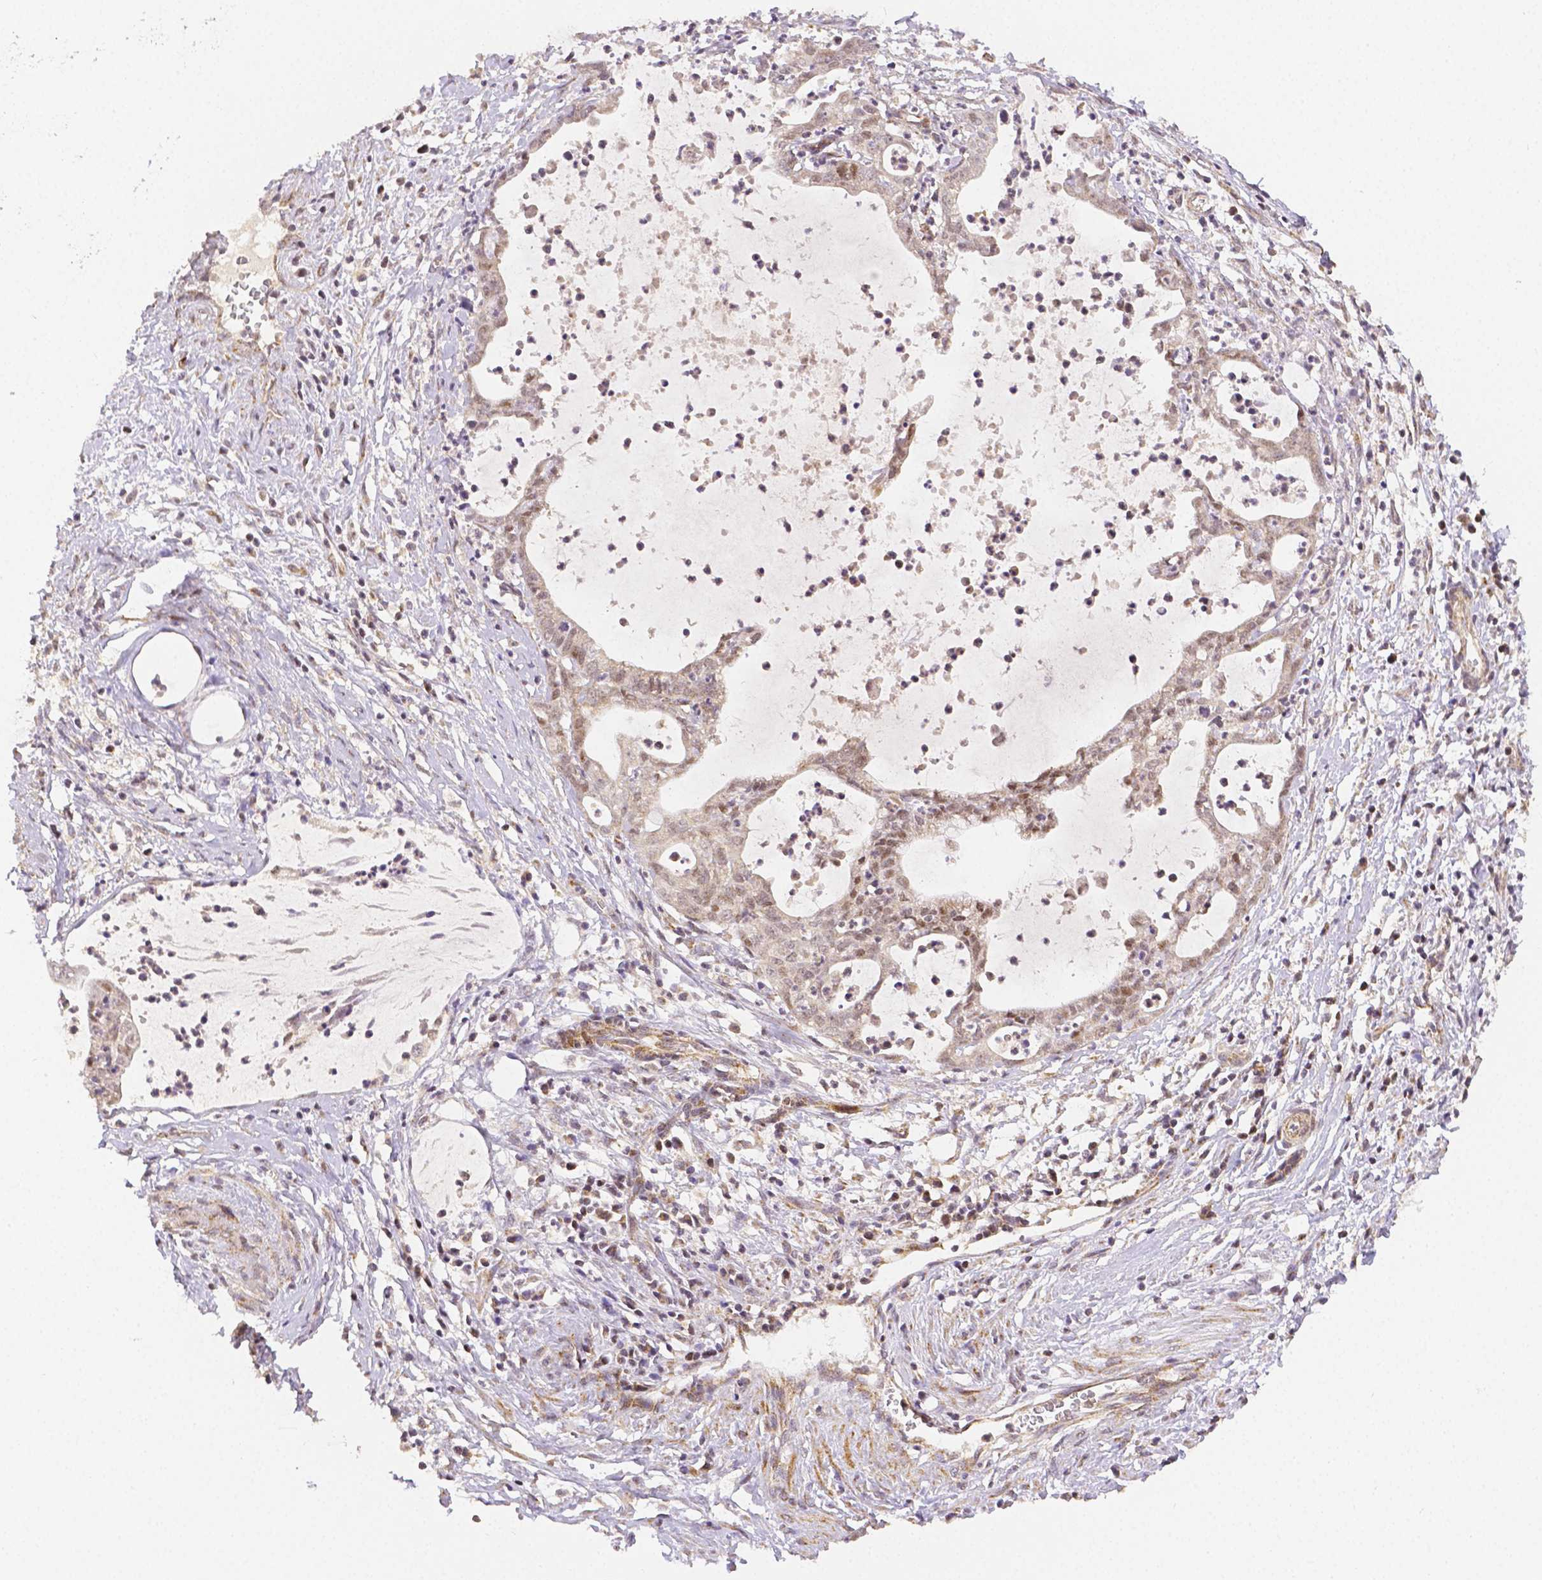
{"staining": {"intensity": "moderate", "quantity": "<25%", "location": "nuclear"}, "tissue": "cervical cancer", "cell_type": "Tumor cells", "image_type": "cancer", "snomed": [{"axis": "morphology", "description": "Normal tissue, NOS"}, {"axis": "morphology", "description": "Adenocarcinoma, NOS"}, {"axis": "topography", "description": "Cervix"}], "caption": "Cervical adenocarcinoma stained with DAB immunohistochemistry shows low levels of moderate nuclear expression in about <25% of tumor cells.", "gene": "RHOT1", "patient": {"sex": "female", "age": 38}}